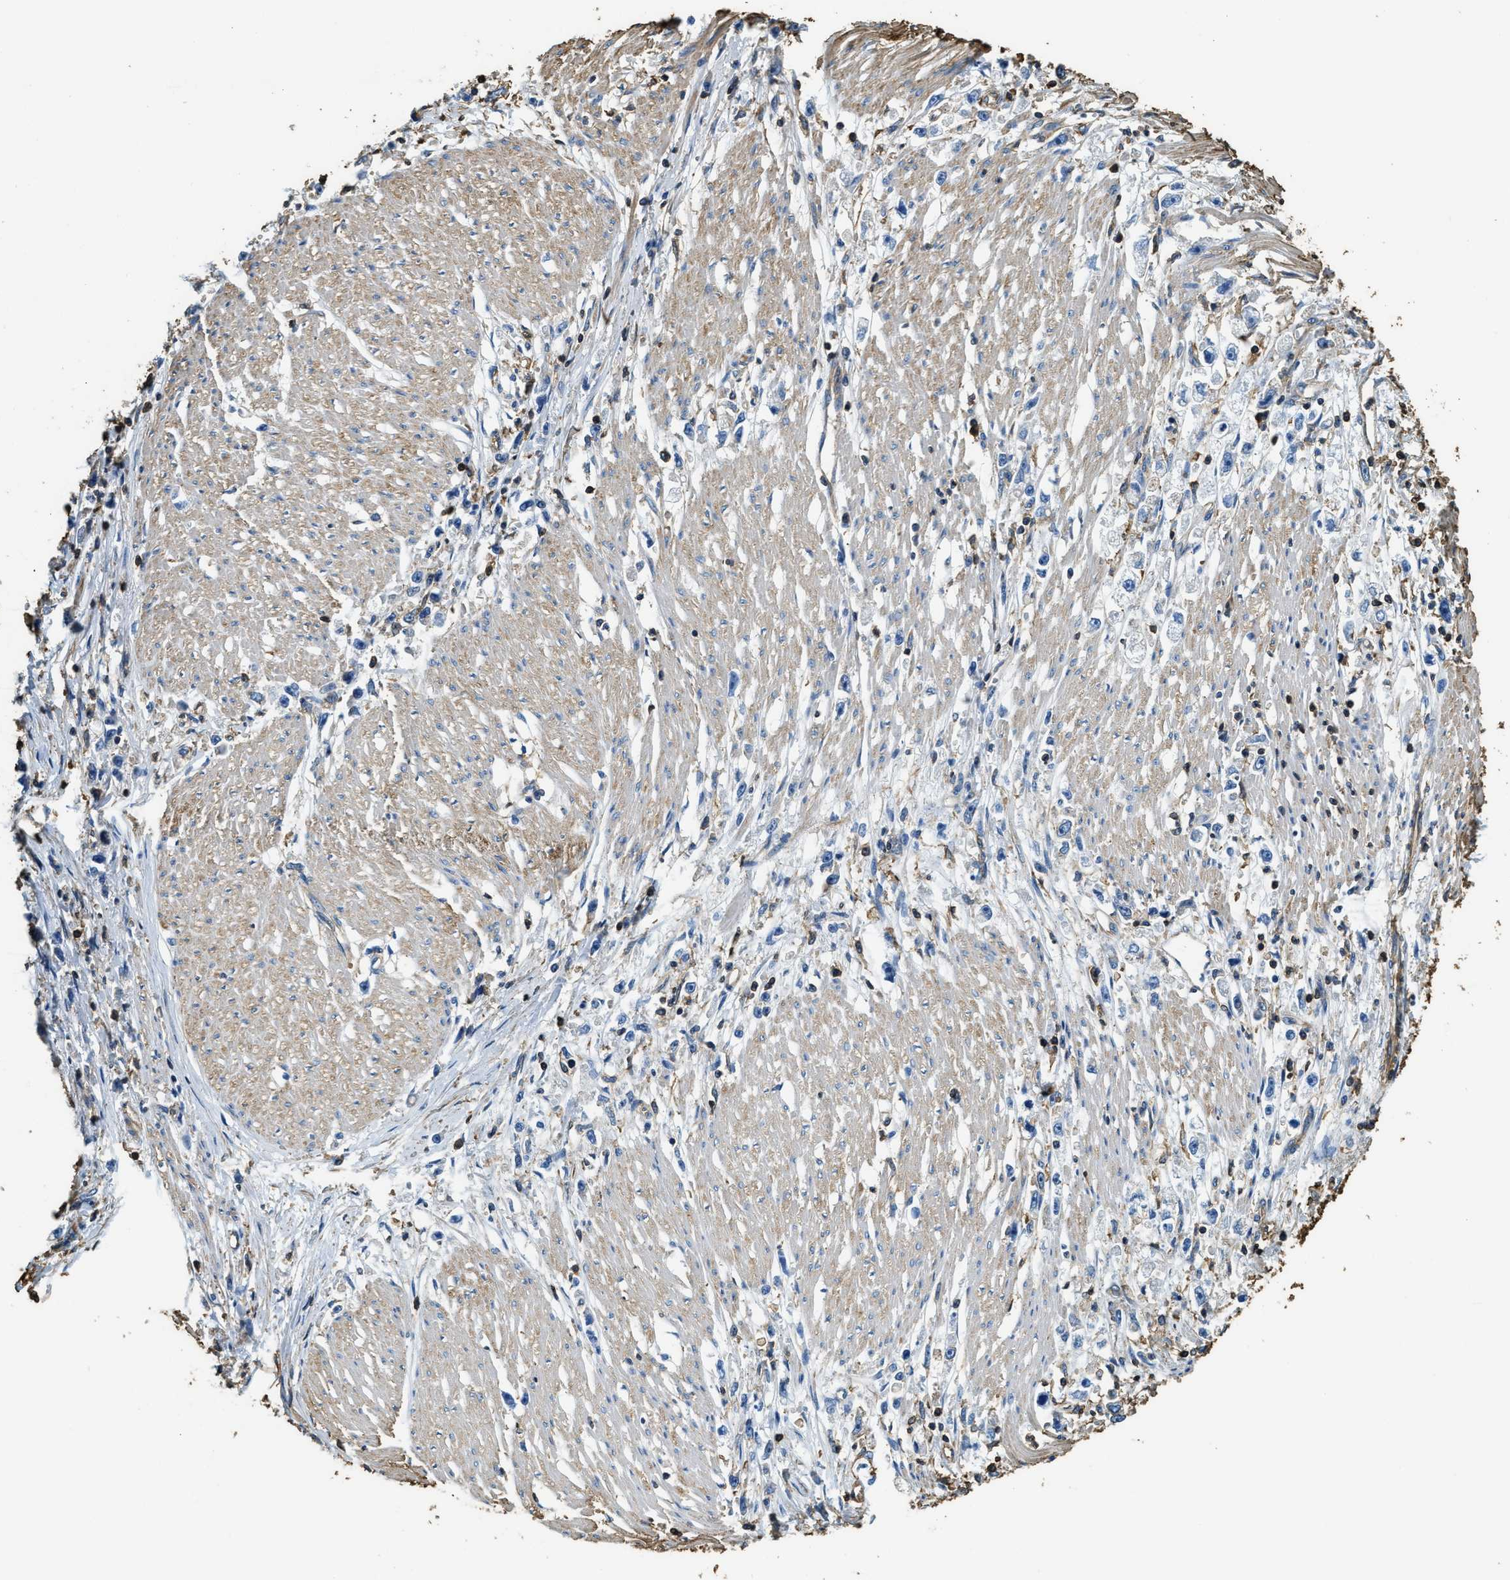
{"staining": {"intensity": "negative", "quantity": "none", "location": "none"}, "tissue": "stomach cancer", "cell_type": "Tumor cells", "image_type": "cancer", "snomed": [{"axis": "morphology", "description": "Adenocarcinoma, NOS"}, {"axis": "topography", "description": "Stomach"}], "caption": "Adenocarcinoma (stomach) was stained to show a protein in brown. There is no significant staining in tumor cells.", "gene": "ACCS", "patient": {"sex": "female", "age": 59}}